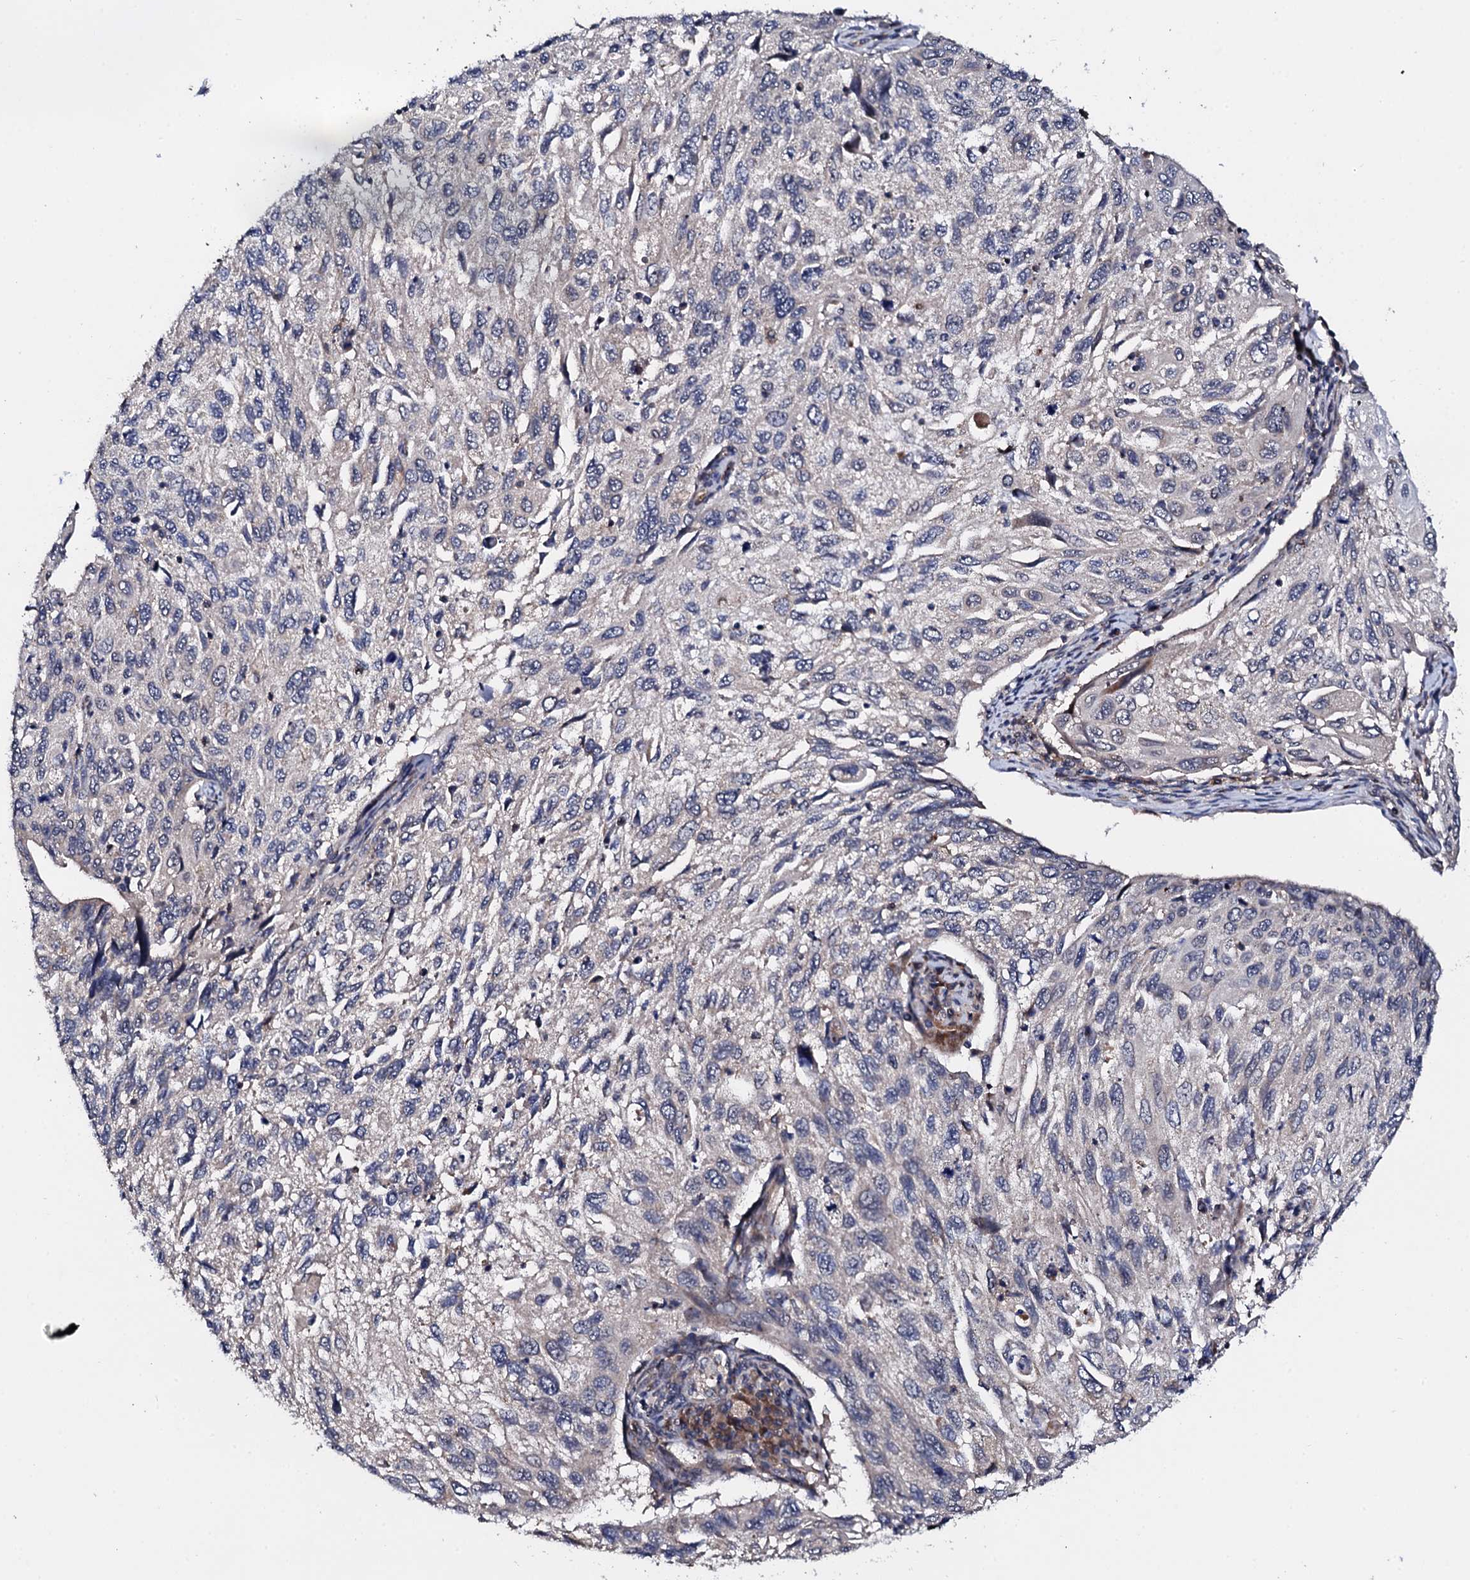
{"staining": {"intensity": "negative", "quantity": "none", "location": "none"}, "tissue": "cervical cancer", "cell_type": "Tumor cells", "image_type": "cancer", "snomed": [{"axis": "morphology", "description": "Squamous cell carcinoma, NOS"}, {"axis": "topography", "description": "Cervix"}], "caption": "Cervical squamous cell carcinoma was stained to show a protein in brown. There is no significant staining in tumor cells. Brightfield microscopy of immunohistochemistry (IHC) stained with DAB (brown) and hematoxylin (blue), captured at high magnification.", "gene": "IP6K1", "patient": {"sex": "female", "age": 70}}